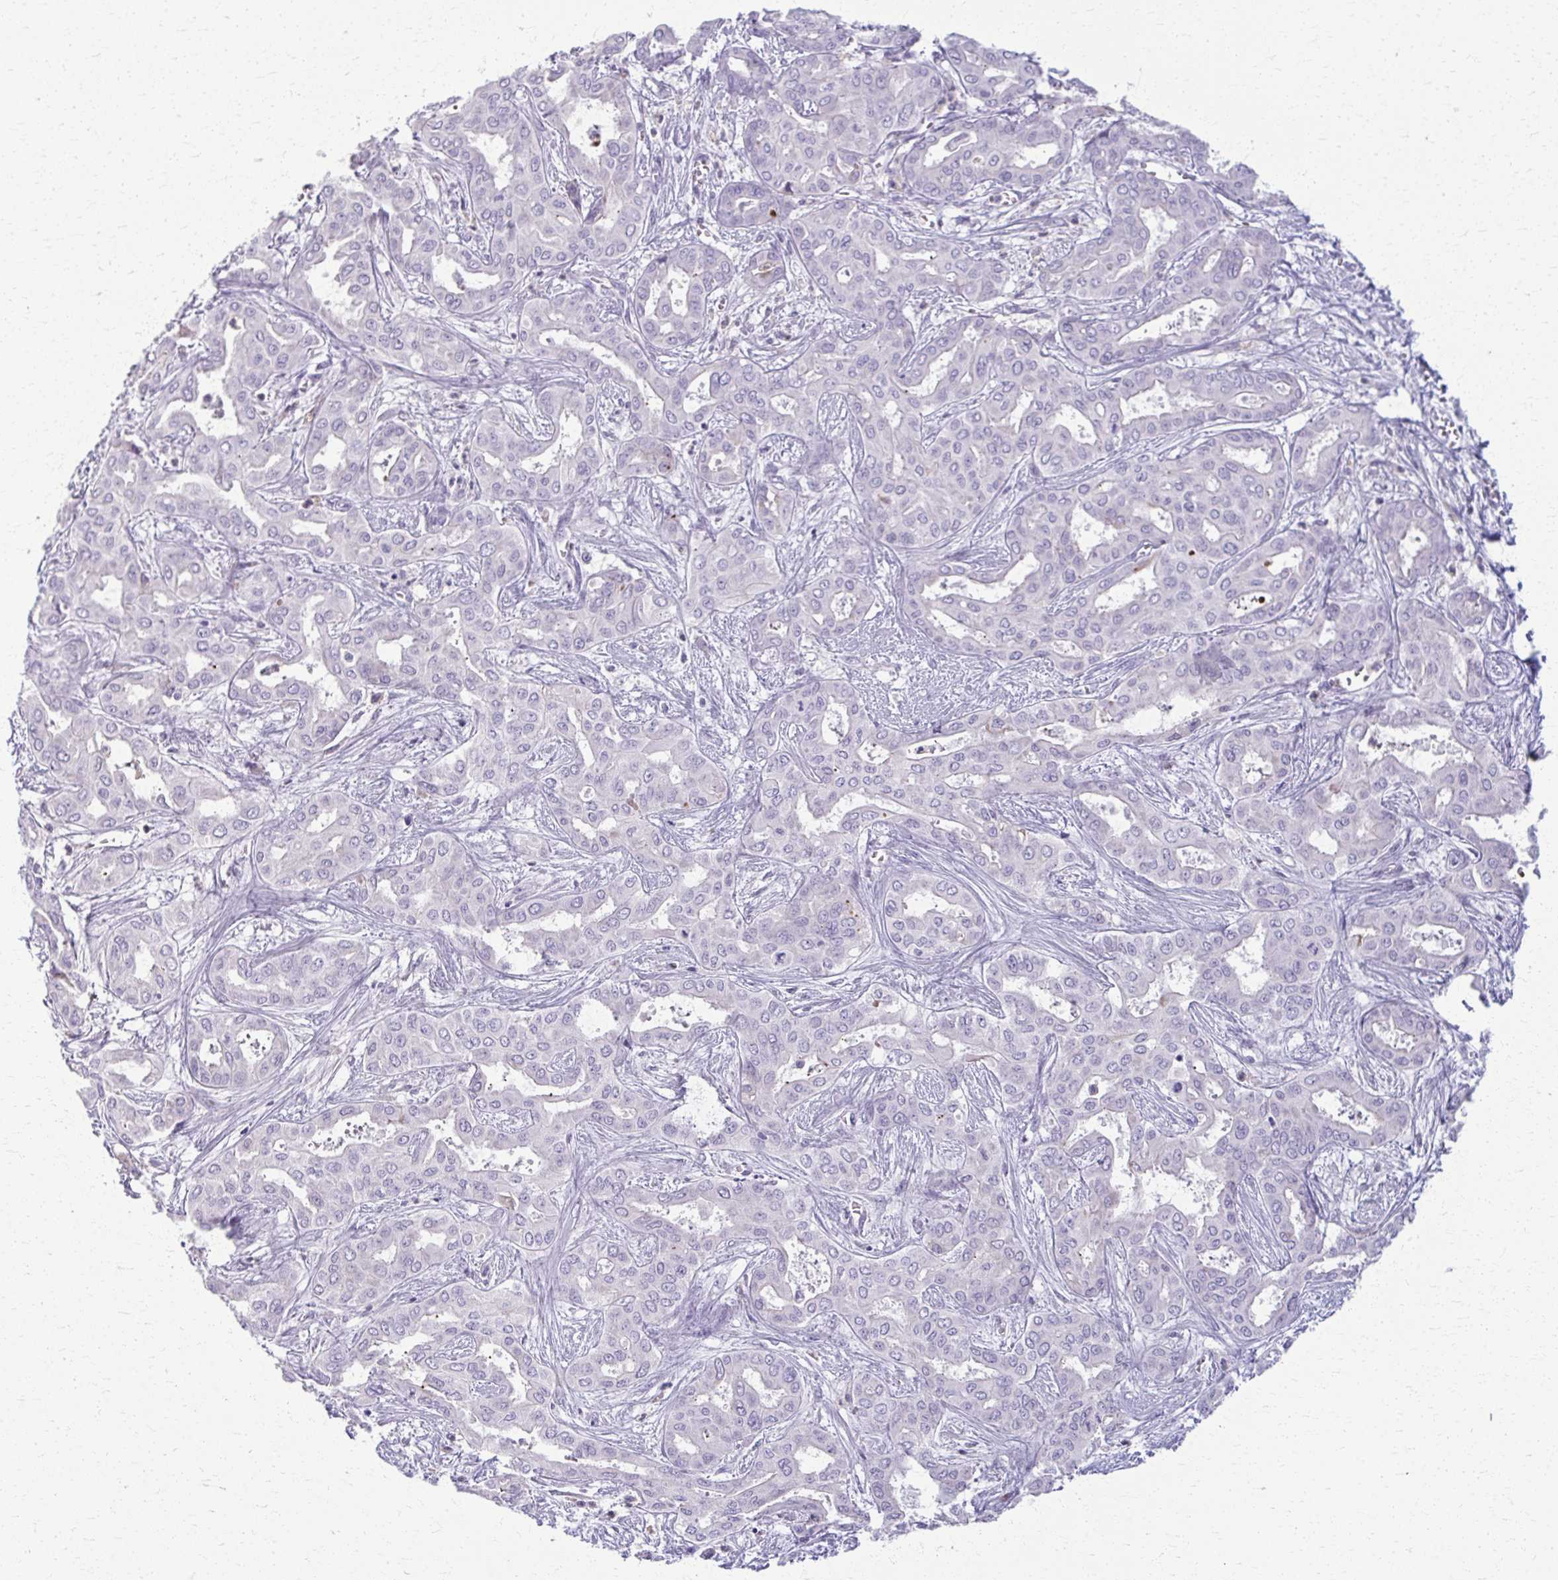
{"staining": {"intensity": "negative", "quantity": "none", "location": "none"}, "tissue": "liver cancer", "cell_type": "Tumor cells", "image_type": "cancer", "snomed": [{"axis": "morphology", "description": "Cholangiocarcinoma"}, {"axis": "topography", "description": "Liver"}], "caption": "Tumor cells are negative for brown protein staining in cholangiocarcinoma (liver). (DAB immunohistochemistry (IHC), high magnification).", "gene": "OR4M1", "patient": {"sex": "female", "age": 64}}